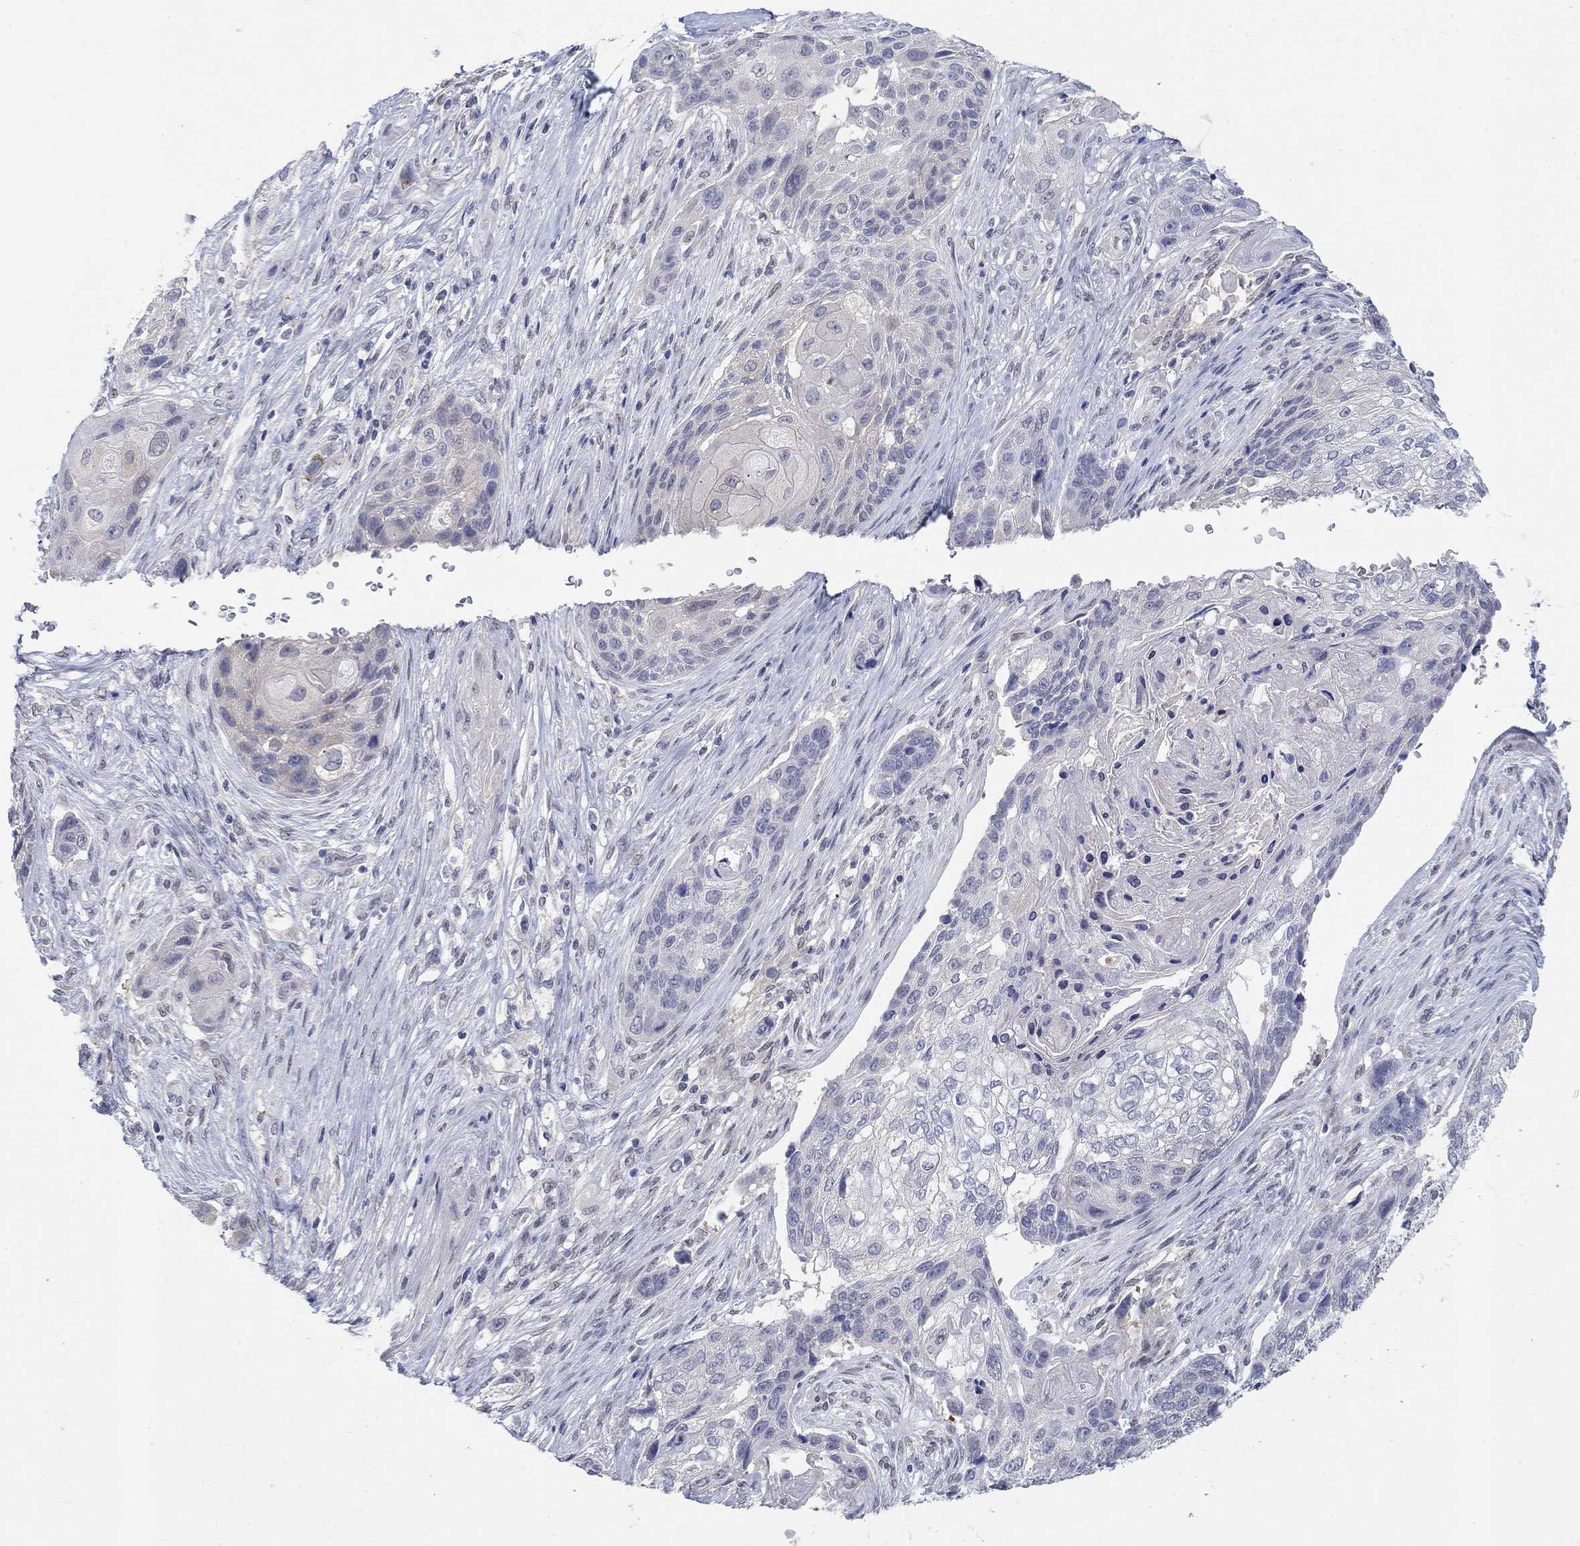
{"staining": {"intensity": "negative", "quantity": "none", "location": "none"}, "tissue": "lung cancer", "cell_type": "Tumor cells", "image_type": "cancer", "snomed": [{"axis": "morphology", "description": "Normal tissue, NOS"}, {"axis": "morphology", "description": "Squamous cell carcinoma, NOS"}, {"axis": "topography", "description": "Bronchus"}, {"axis": "topography", "description": "Lung"}], "caption": "Protein analysis of squamous cell carcinoma (lung) reveals no significant staining in tumor cells. (DAB (3,3'-diaminobenzidine) immunohistochemistry, high magnification).", "gene": "EGFLAM", "patient": {"sex": "male", "age": 69}}